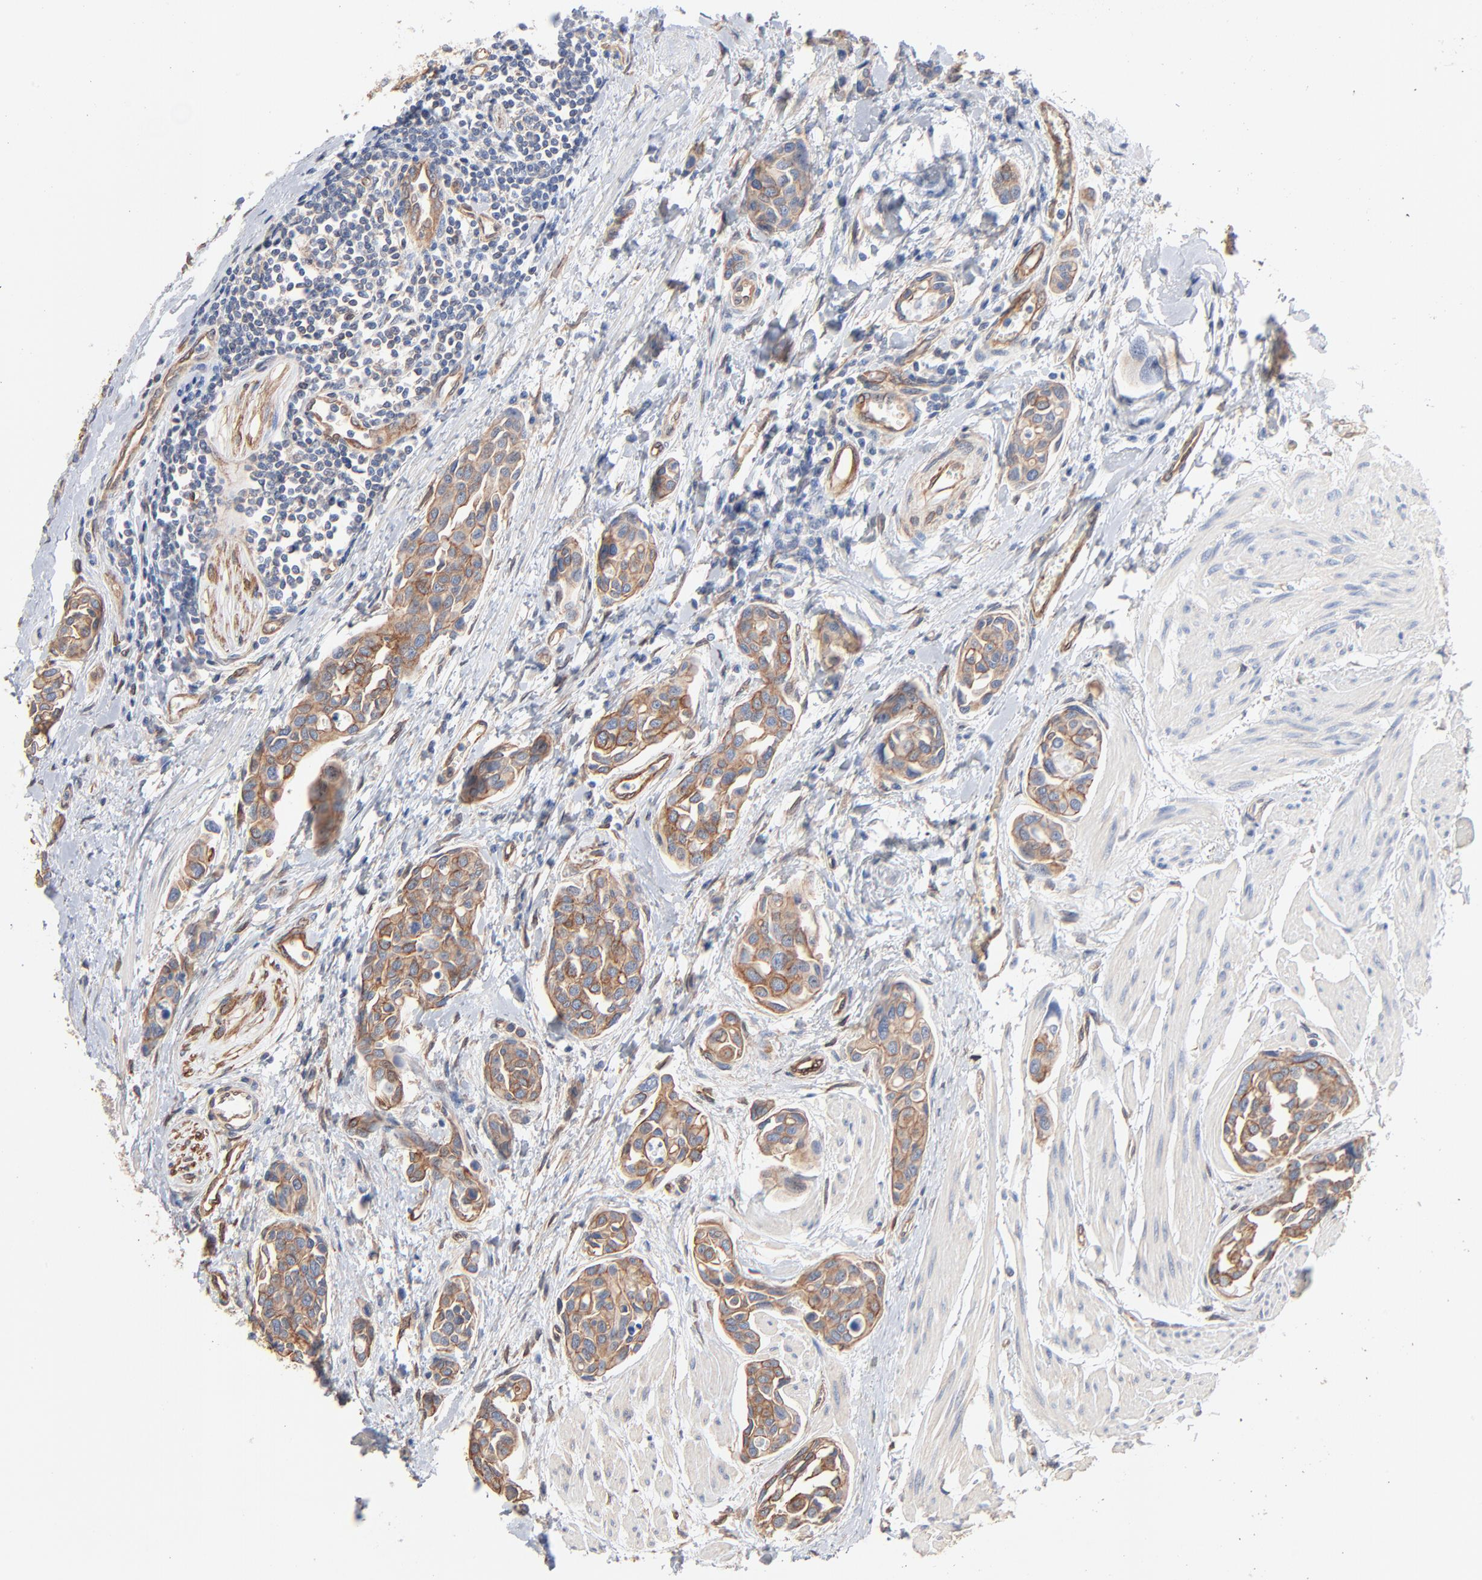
{"staining": {"intensity": "moderate", "quantity": ">75%", "location": "cytoplasmic/membranous"}, "tissue": "urothelial cancer", "cell_type": "Tumor cells", "image_type": "cancer", "snomed": [{"axis": "morphology", "description": "Urothelial carcinoma, High grade"}, {"axis": "topography", "description": "Urinary bladder"}], "caption": "Moderate cytoplasmic/membranous protein staining is present in approximately >75% of tumor cells in urothelial carcinoma (high-grade). The staining was performed using DAB to visualize the protein expression in brown, while the nuclei were stained in blue with hematoxylin (Magnification: 20x).", "gene": "ABCD4", "patient": {"sex": "male", "age": 78}}